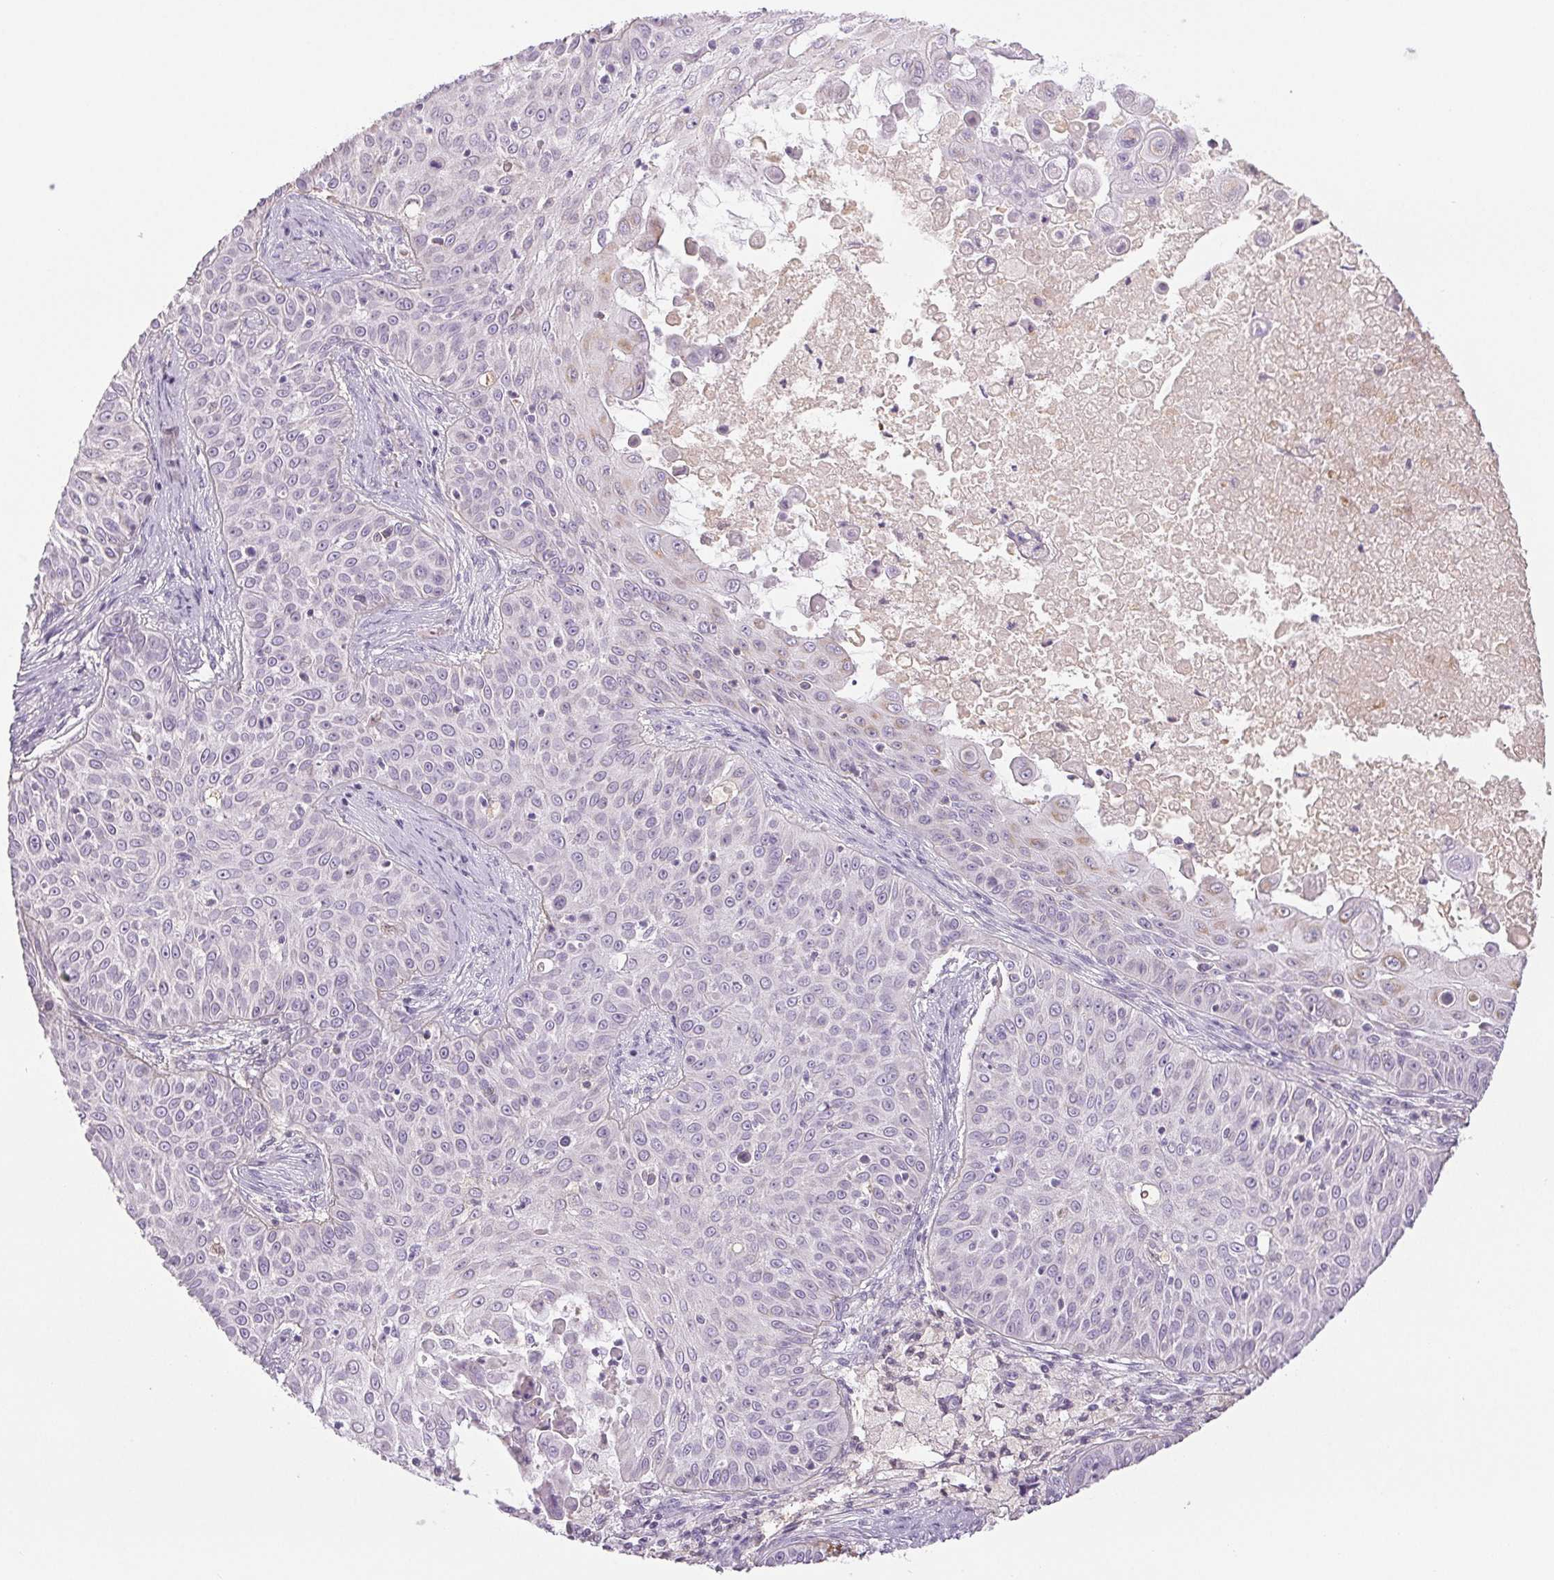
{"staining": {"intensity": "negative", "quantity": "none", "location": "none"}, "tissue": "skin cancer", "cell_type": "Tumor cells", "image_type": "cancer", "snomed": [{"axis": "morphology", "description": "Squamous cell carcinoma, NOS"}, {"axis": "topography", "description": "Skin"}], "caption": "IHC of skin squamous cell carcinoma reveals no staining in tumor cells. (Brightfield microscopy of DAB immunohistochemistry at high magnification).", "gene": "COL7A1", "patient": {"sex": "male", "age": 82}}